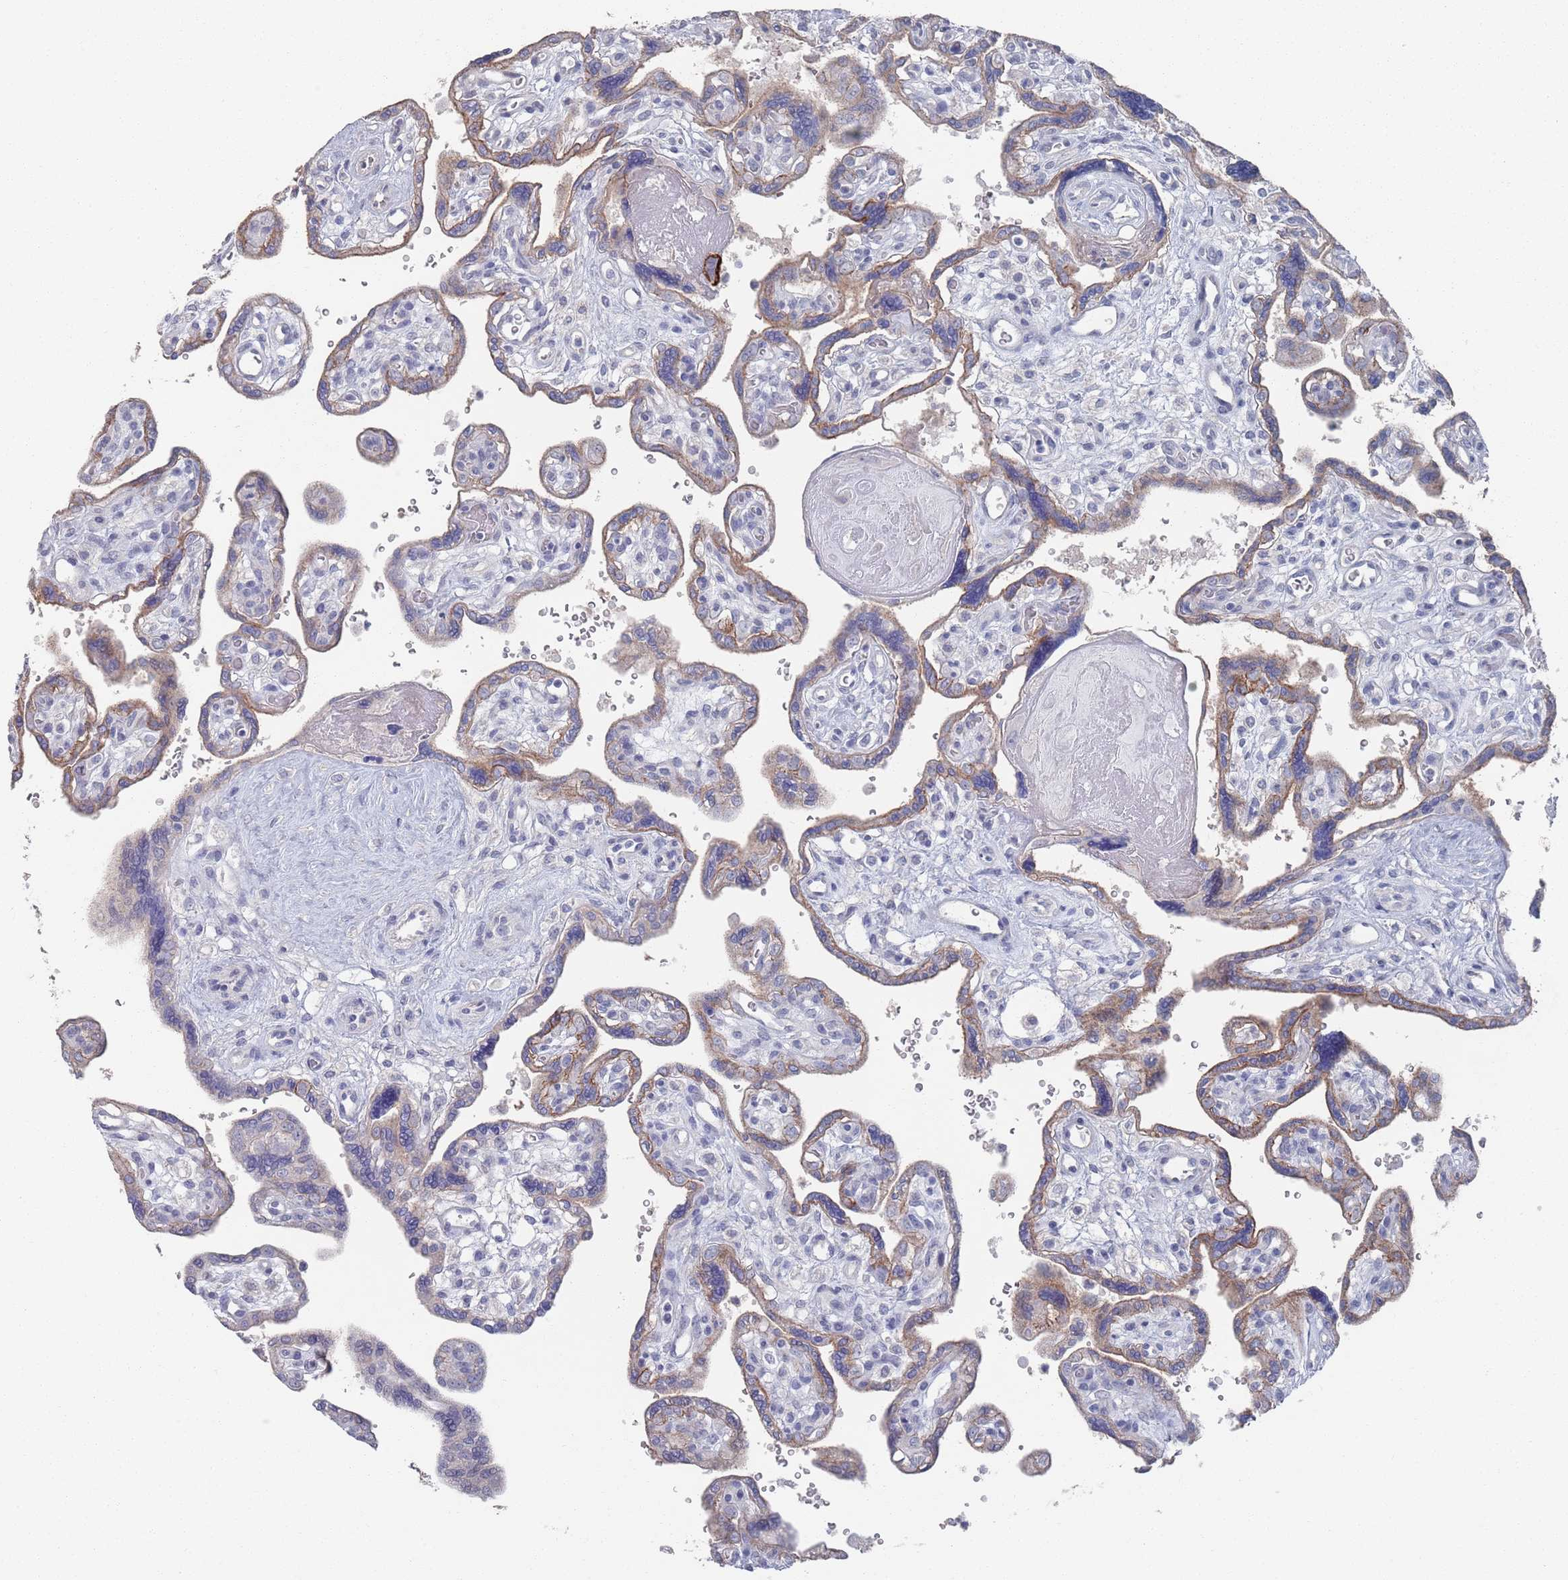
{"staining": {"intensity": "moderate", "quantity": "25%-75%", "location": "cytoplasmic/membranous"}, "tissue": "placenta", "cell_type": "Trophoblastic cells", "image_type": "normal", "snomed": [{"axis": "morphology", "description": "Normal tissue, NOS"}, {"axis": "topography", "description": "Placenta"}], "caption": "A medium amount of moderate cytoplasmic/membranous staining is appreciated in about 25%-75% of trophoblastic cells in benign placenta.", "gene": "PROM2", "patient": {"sex": "female", "age": 39}}